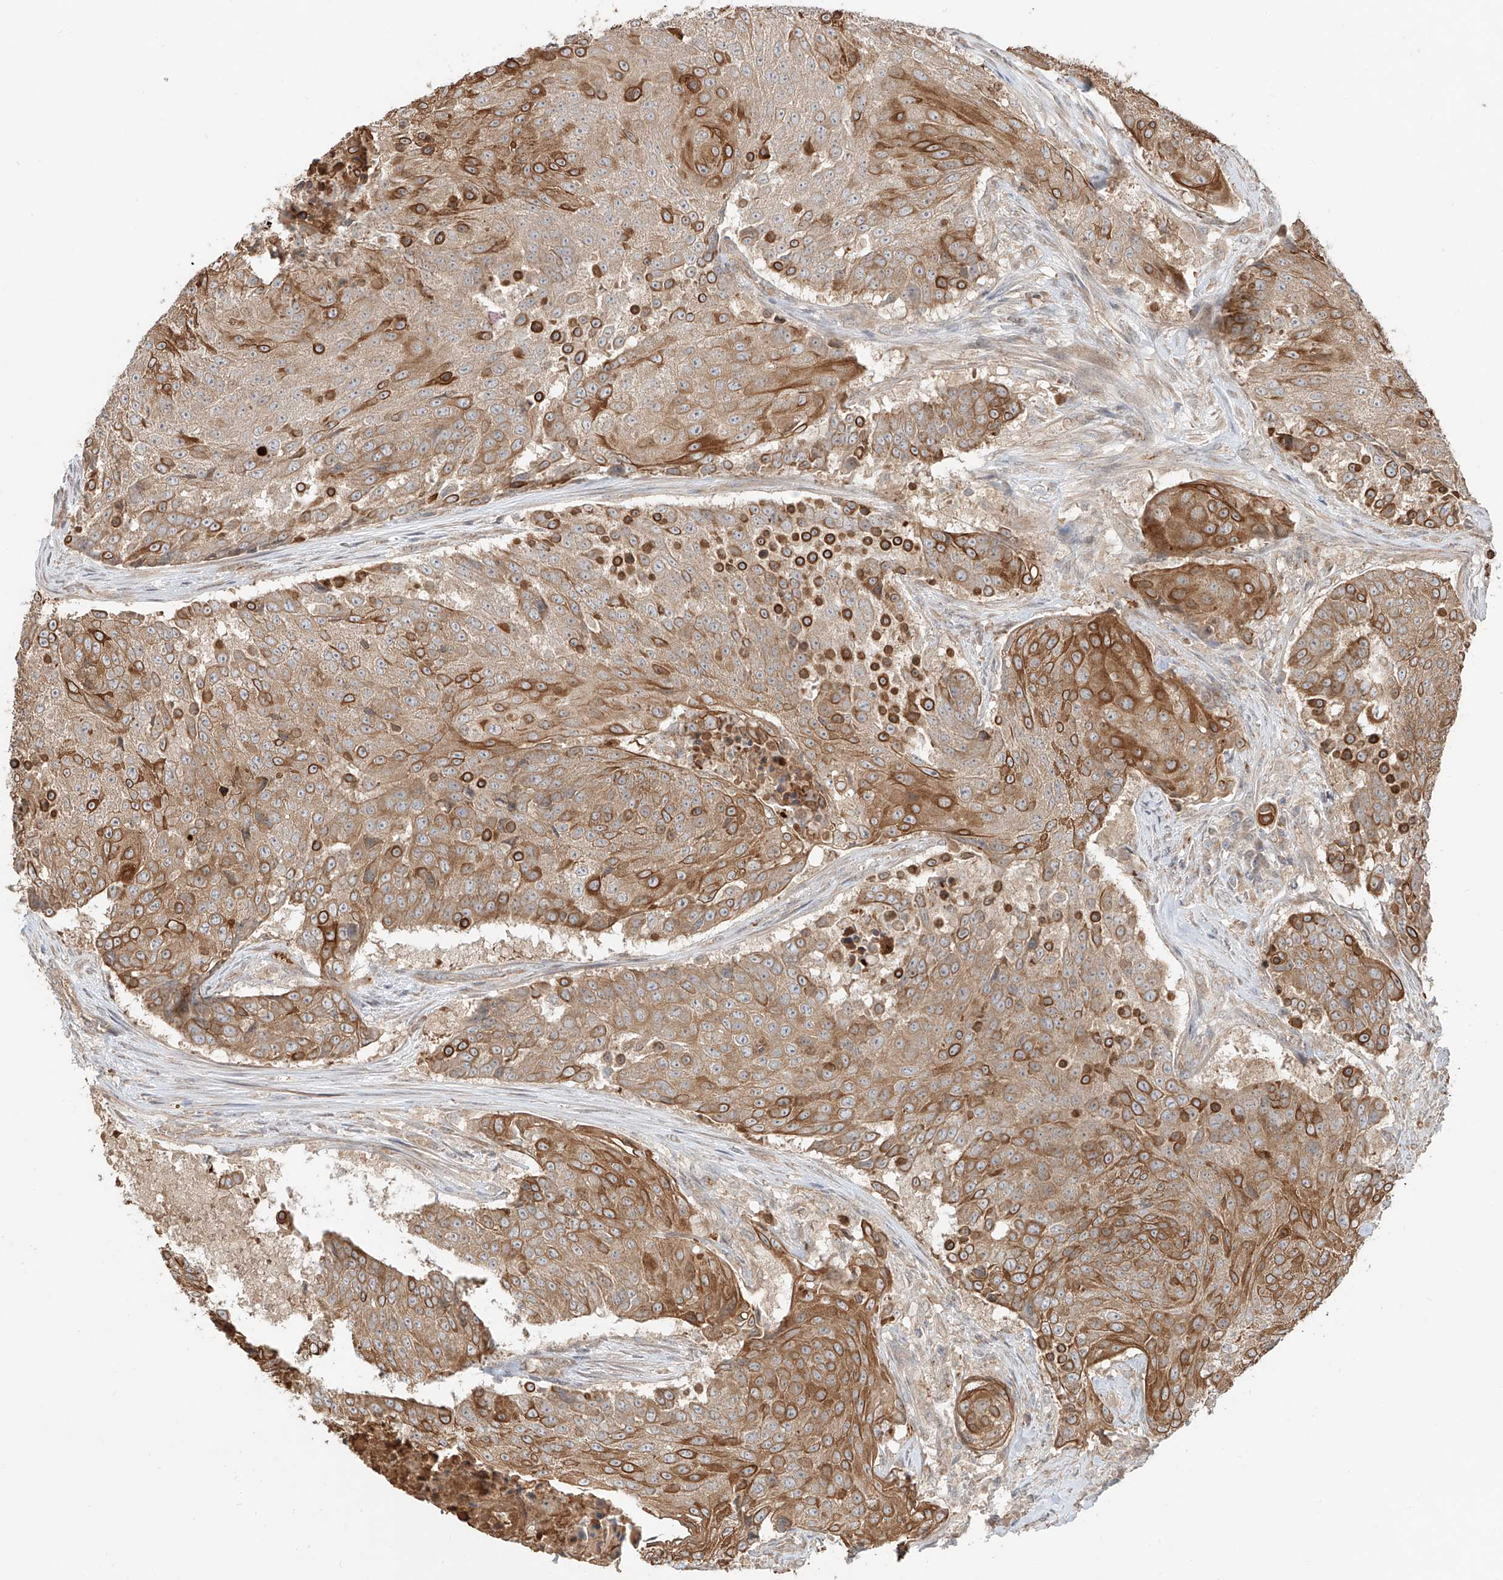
{"staining": {"intensity": "strong", "quantity": ">75%", "location": "cytoplasmic/membranous"}, "tissue": "urothelial cancer", "cell_type": "Tumor cells", "image_type": "cancer", "snomed": [{"axis": "morphology", "description": "Urothelial carcinoma, High grade"}, {"axis": "topography", "description": "Urinary bladder"}], "caption": "This image shows urothelial cancer stained with IHC to label a protein in brown. The cytoplasmic/membranous of tumor cells show strong positivity for the protein. Nuclei are counter-stained blue.", "gene": "CEP162", "patient": {"sex": "female", "age": 63}}